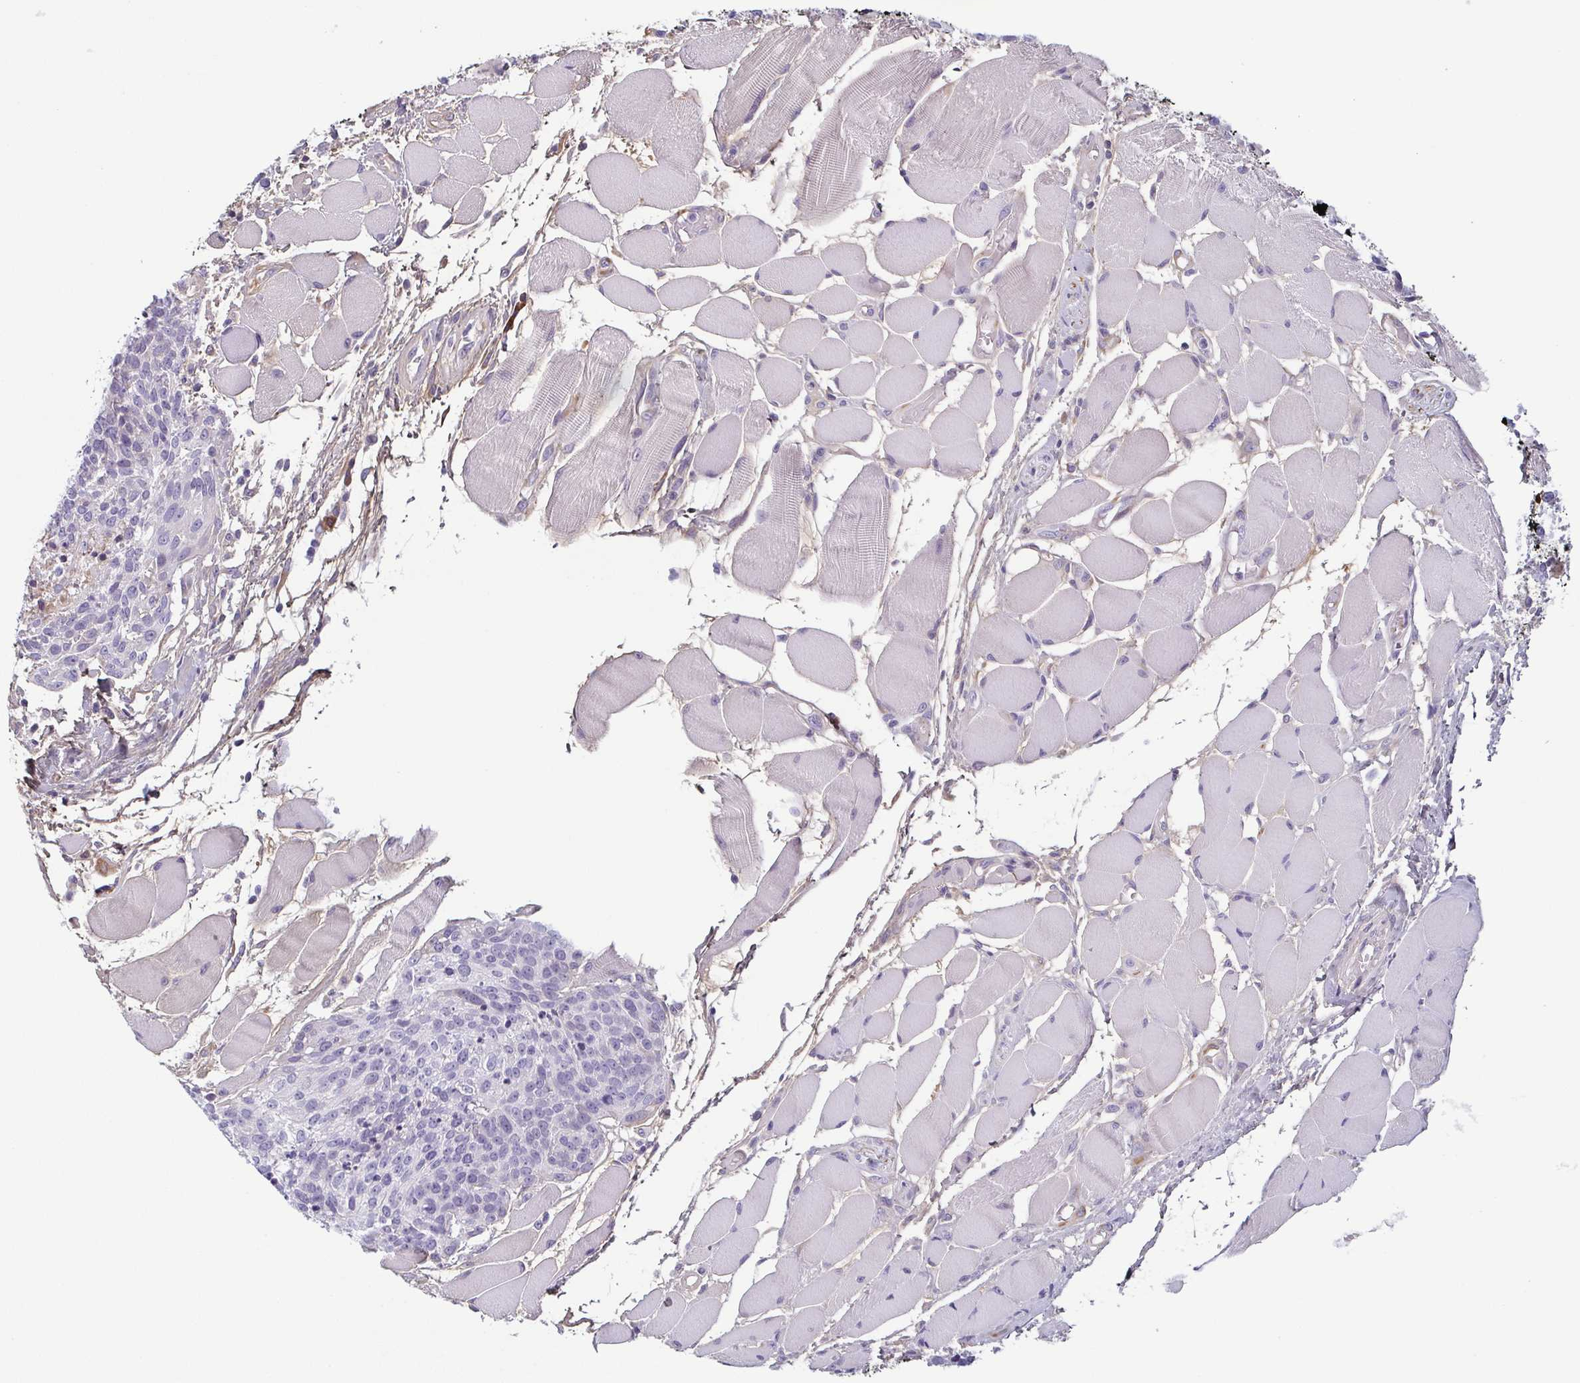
{"staining": {"intensity": "negative", "quantity": "none", "location": "none"}, "tissue": "head and neck cancer", "cell_type": "Tumor cells", "image_type": "cancer", "snomed": [{"axis": "morphology", "description": "Squamous cell carcinoma, NOS"}, {"axis": "topography", "description": "Oral tissue"}, {"axis": "topography", "description": "Head-Neck"}], "caption": "This is an immunohistochemistry (IHC) micrograph of squamous cell carcinoma (head and neck). There is no positivity in tumor cells.", "gene": "ECM1", "patient": {"sex": "male", "age": 64}}